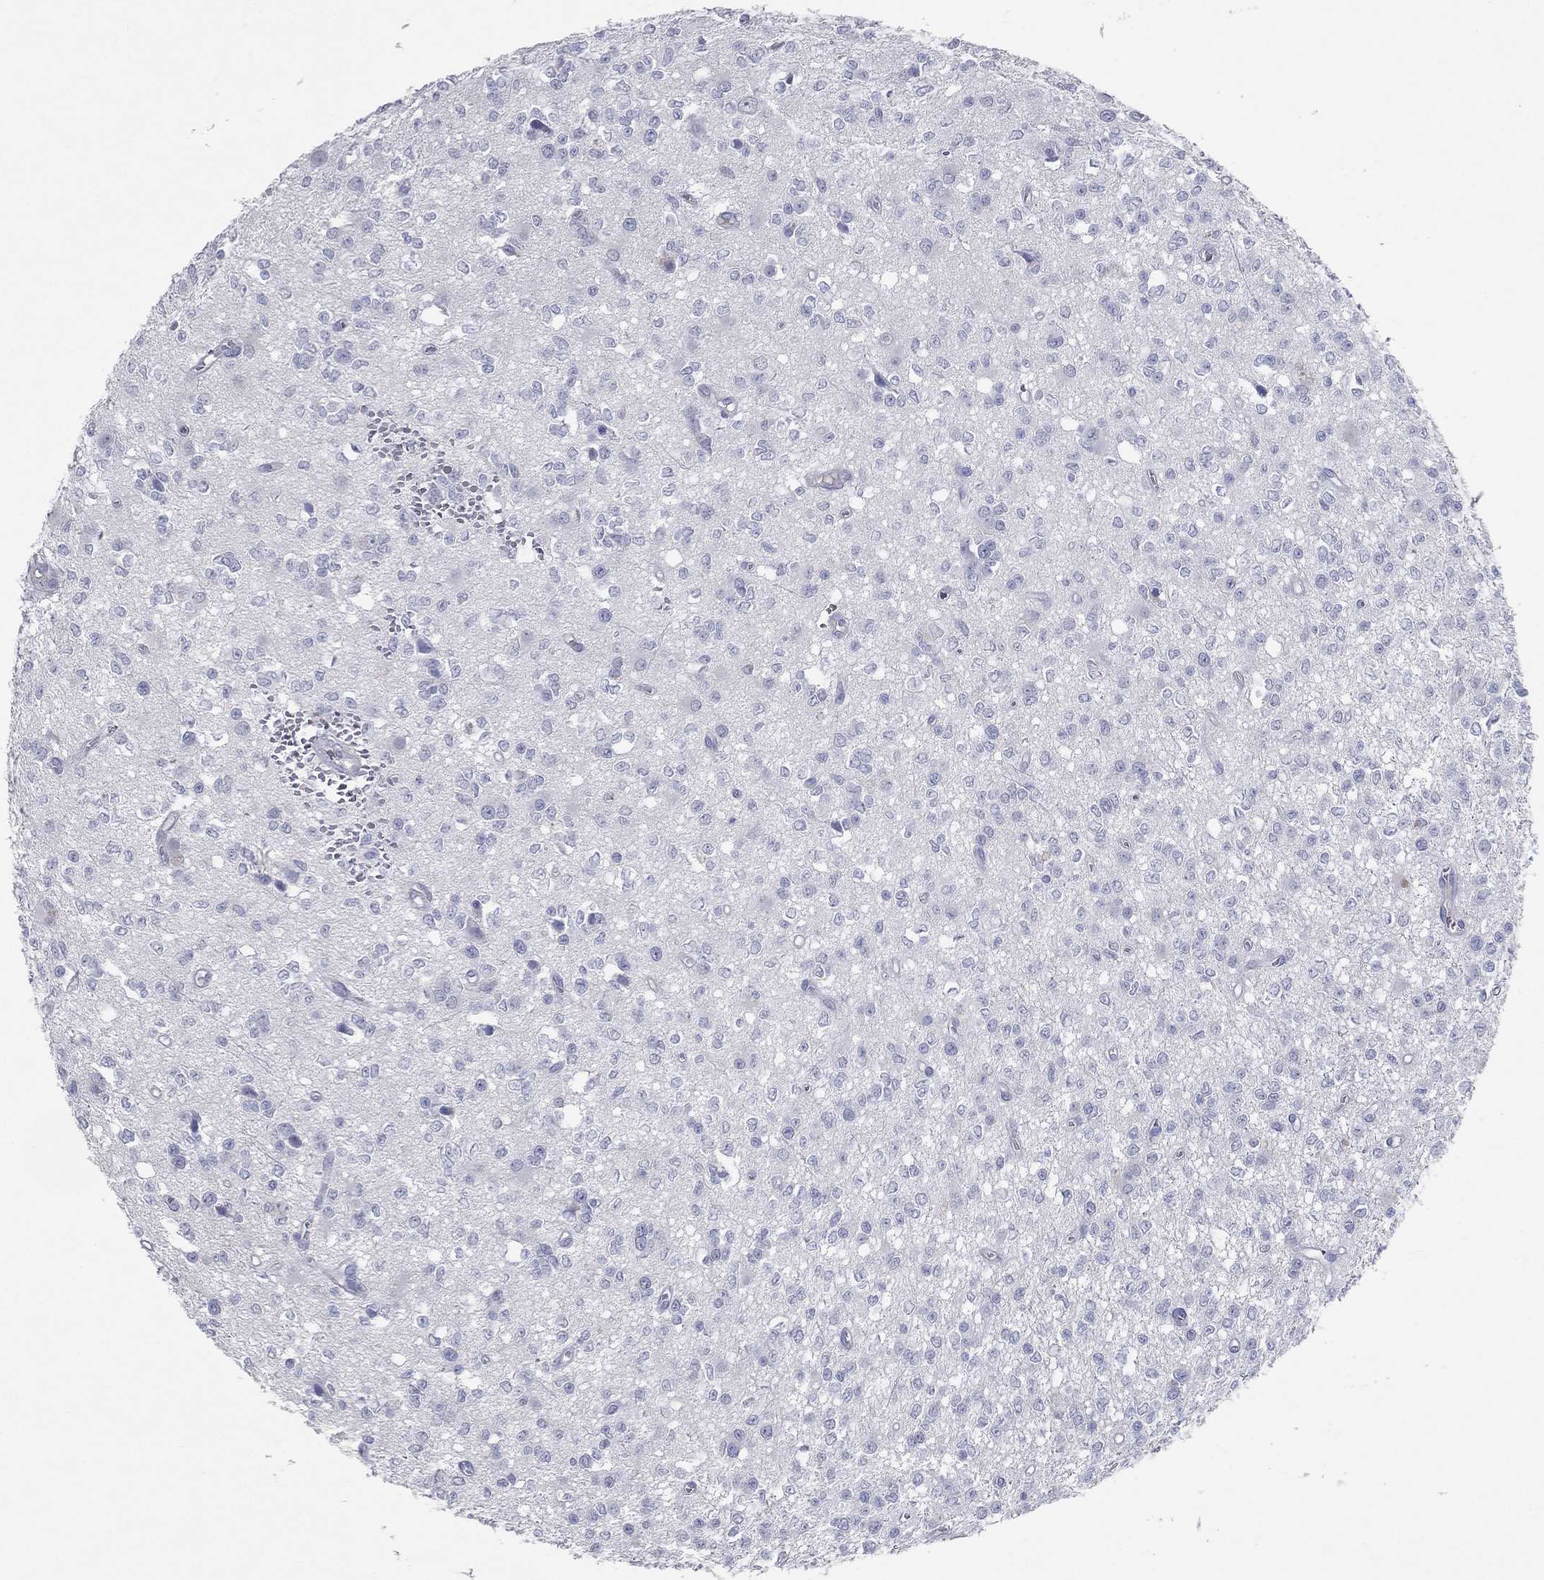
{"staining": {"intensity": "negative", "quantity": "none", "location": "none"}, "tissue": "glioma", "cell_type": "Tumor cells", "image_type": "cancer", "snomed": [{"axis": "morphology", "description": "Glioma, malignant, Low grade"}, {"axis": "topography", "description": "Brain"}], "caption": "The photomicrograph displays no significant positivity in tumor cells of glioma.", "gene": "CPT1B", "patient": {"sex": "female", "age": 45}}